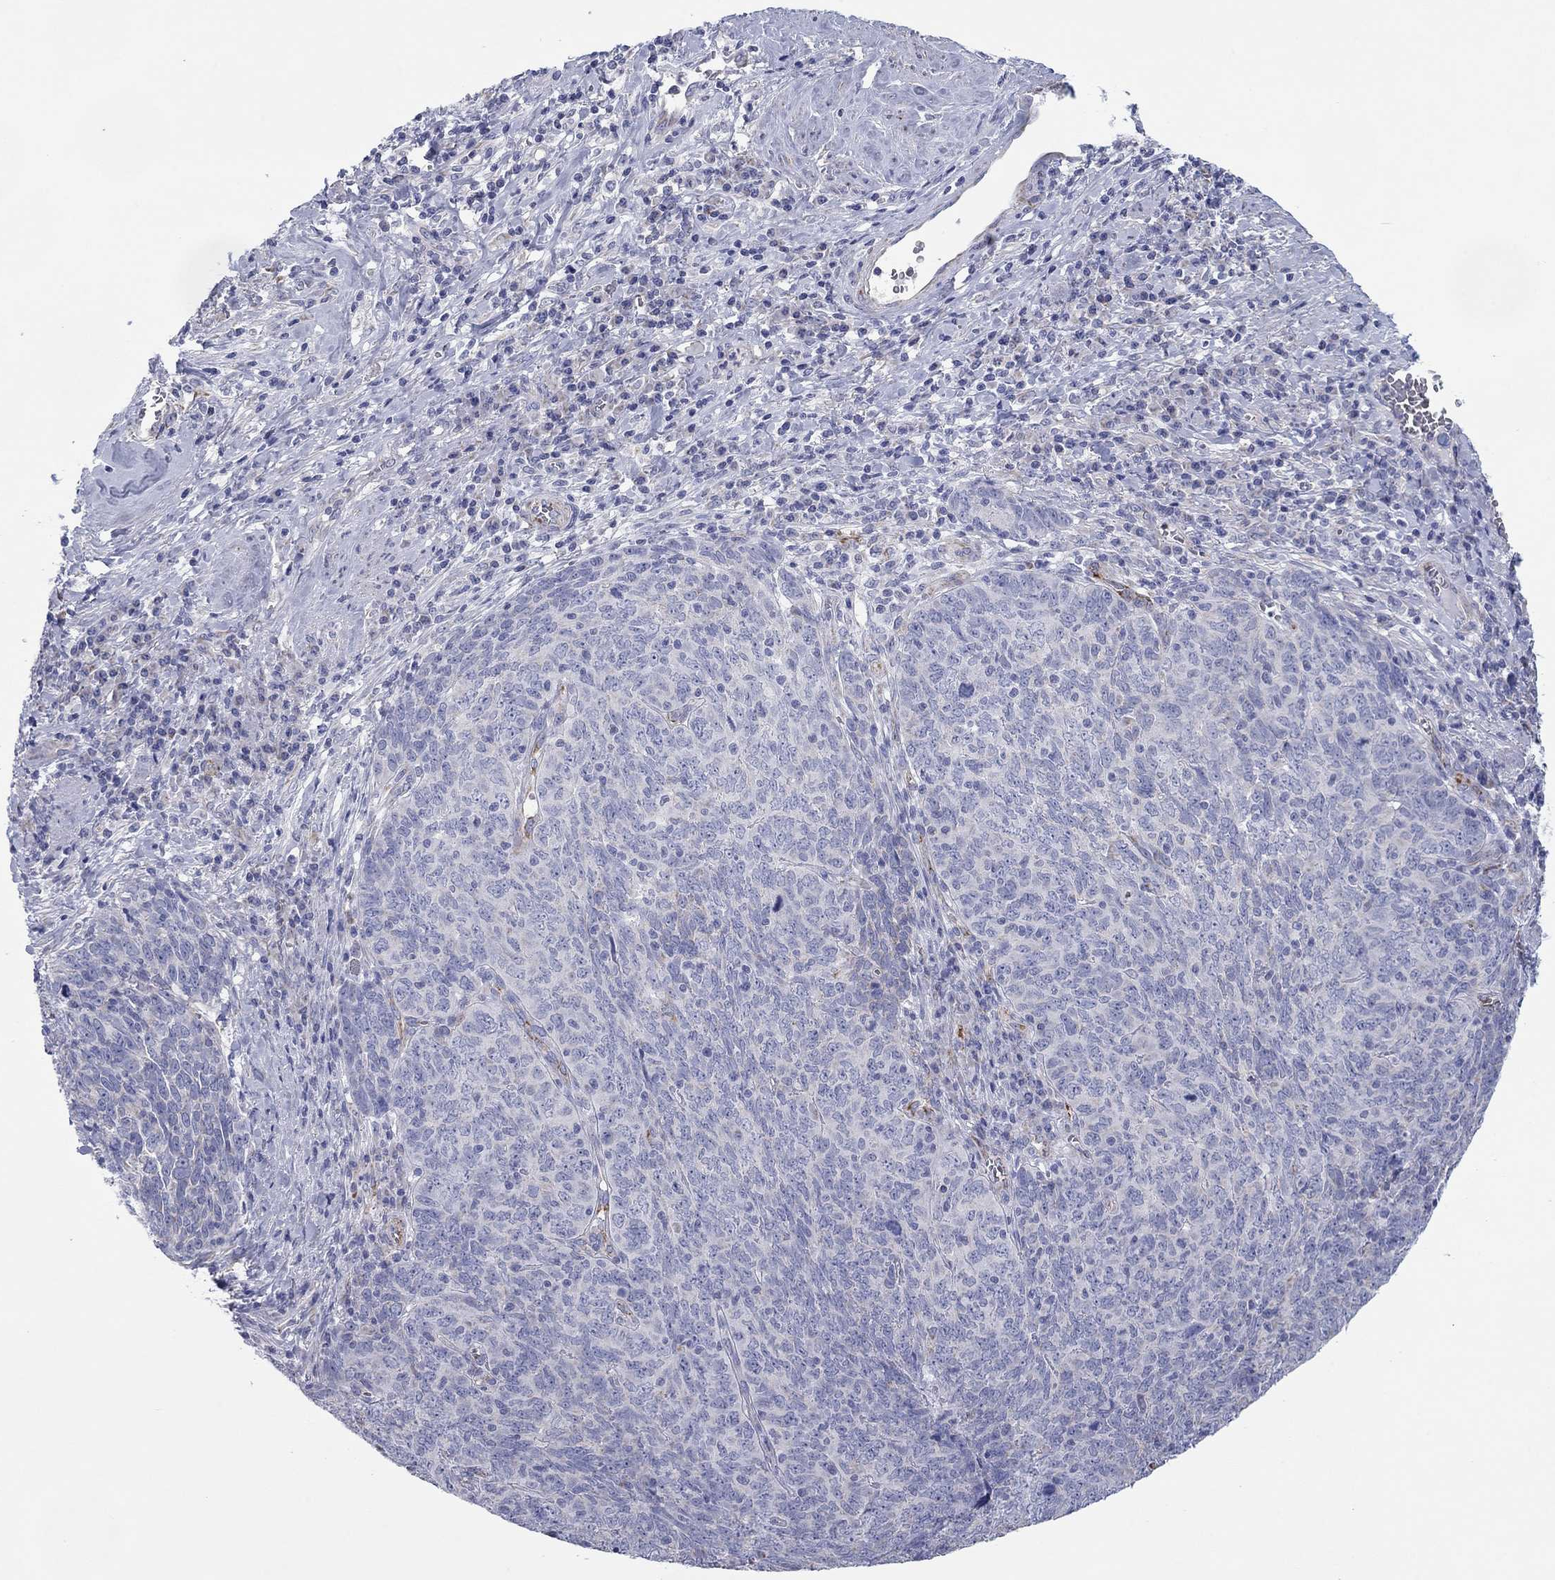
{"staining": {"intensity": "negative", "quantity": "none", "location": "none"}, "tissue": "skin cancer", "cell_type": "Tumor cells", "image_type": "cancer", "snomed": [{"axis": "morphology", "description": "Squamous cell carcinoma, NOS"}, {"axis": "topography", "description": "Skin"}, {"axis": "topography", "description": "Anal"}], "caption": "A micrograph of human squamous cell carcinoma (skin) is negative for staining in tumor cells.", "gene": "MGST3", "patient": {"sex": "female", "age": 51}}